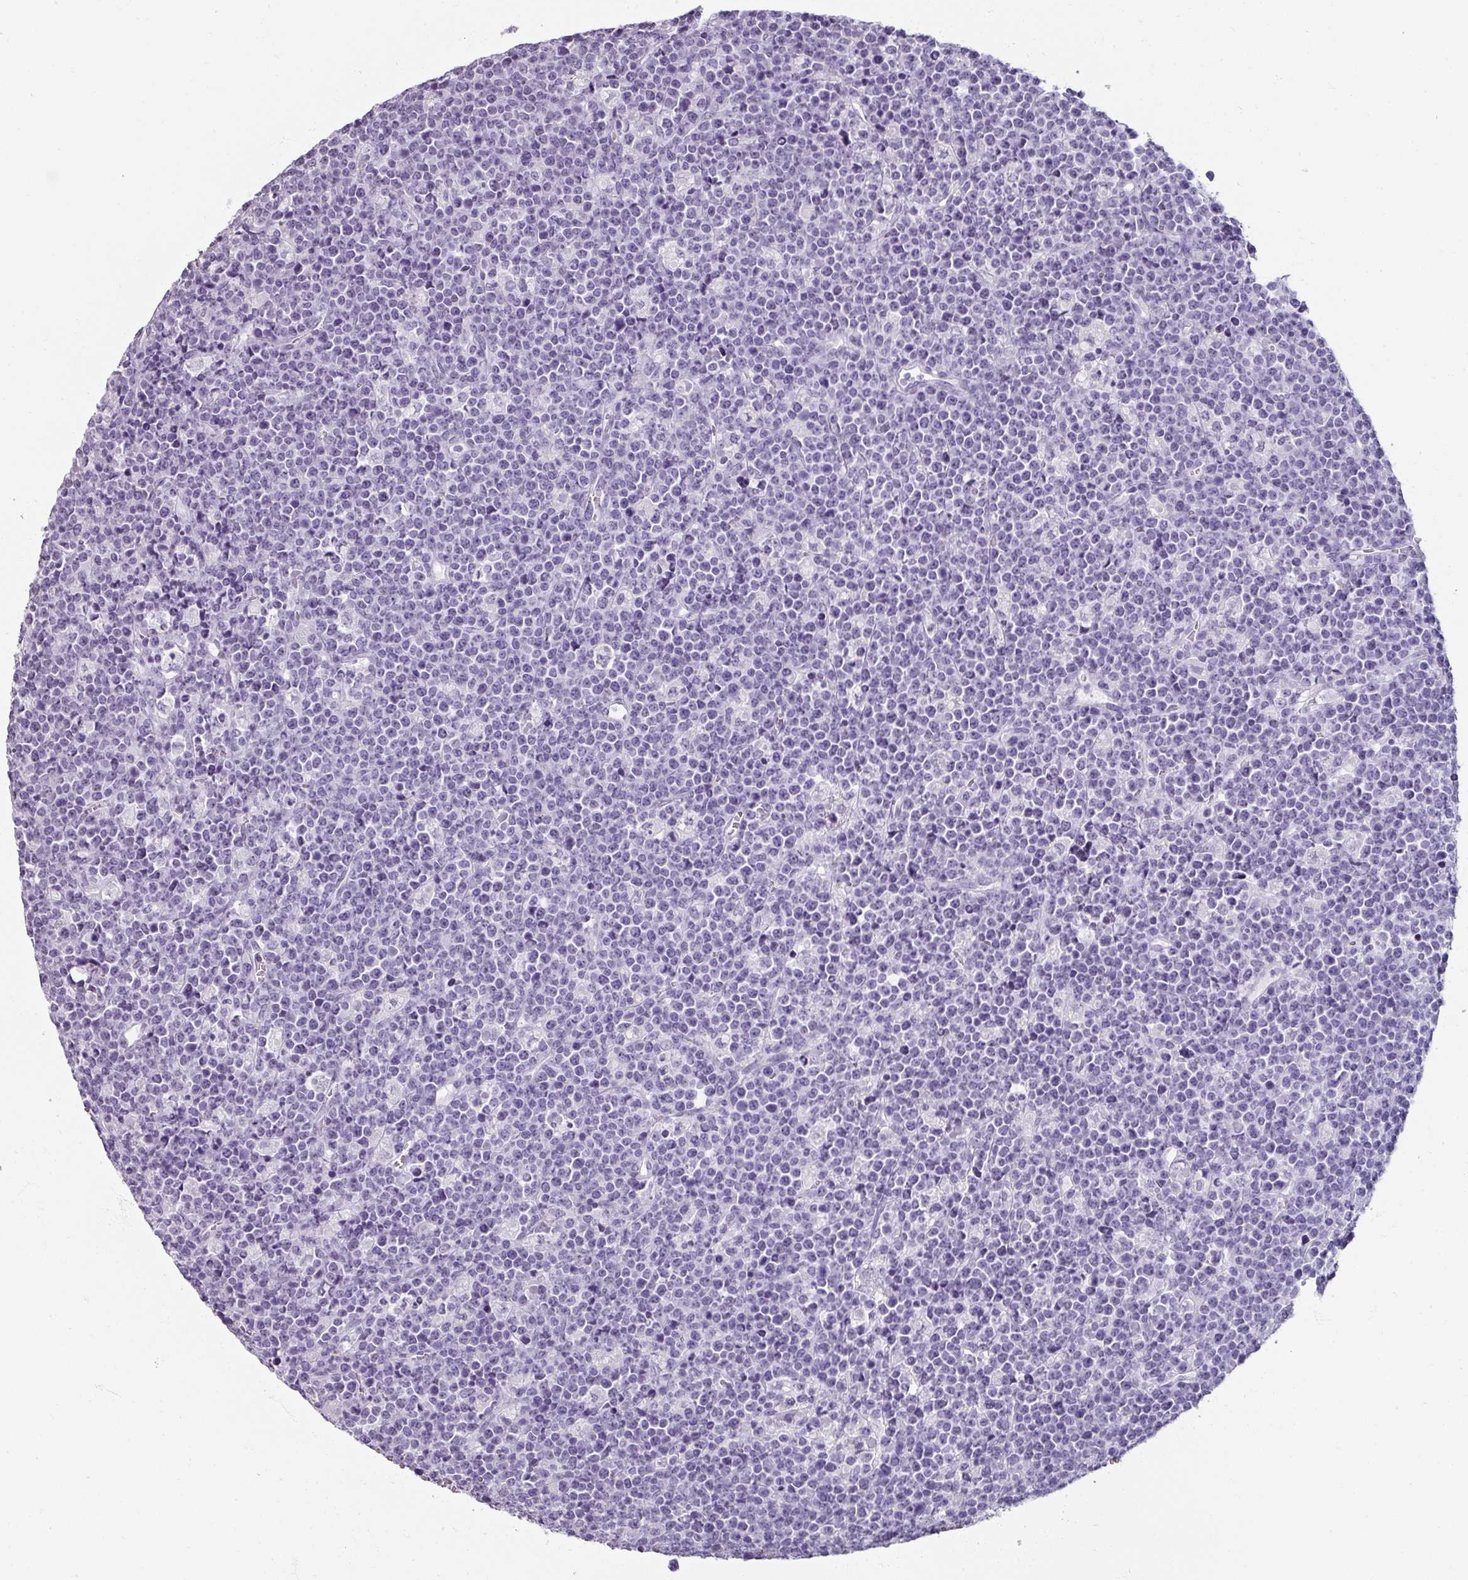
{"staining": {"intensity": "negative", "quantity": "none", "location": "none"}, "tissue": "lymphoma", "cell_type": "Tumor cells", "image_type": "cancer", "snomed": [{"axis": "morphology", "description": "Malignant lymphoma, non-Hodgkin's type, High grade"}, {"axis": "topography", "description": "Ovary"}], "caption": "The immunohistochemistry (IHC) histopathology image has no significant staining in tumor cells of lymphoma tissue.", "gene": "REG3G", "patient": {"sex": "female", "age": 56}}